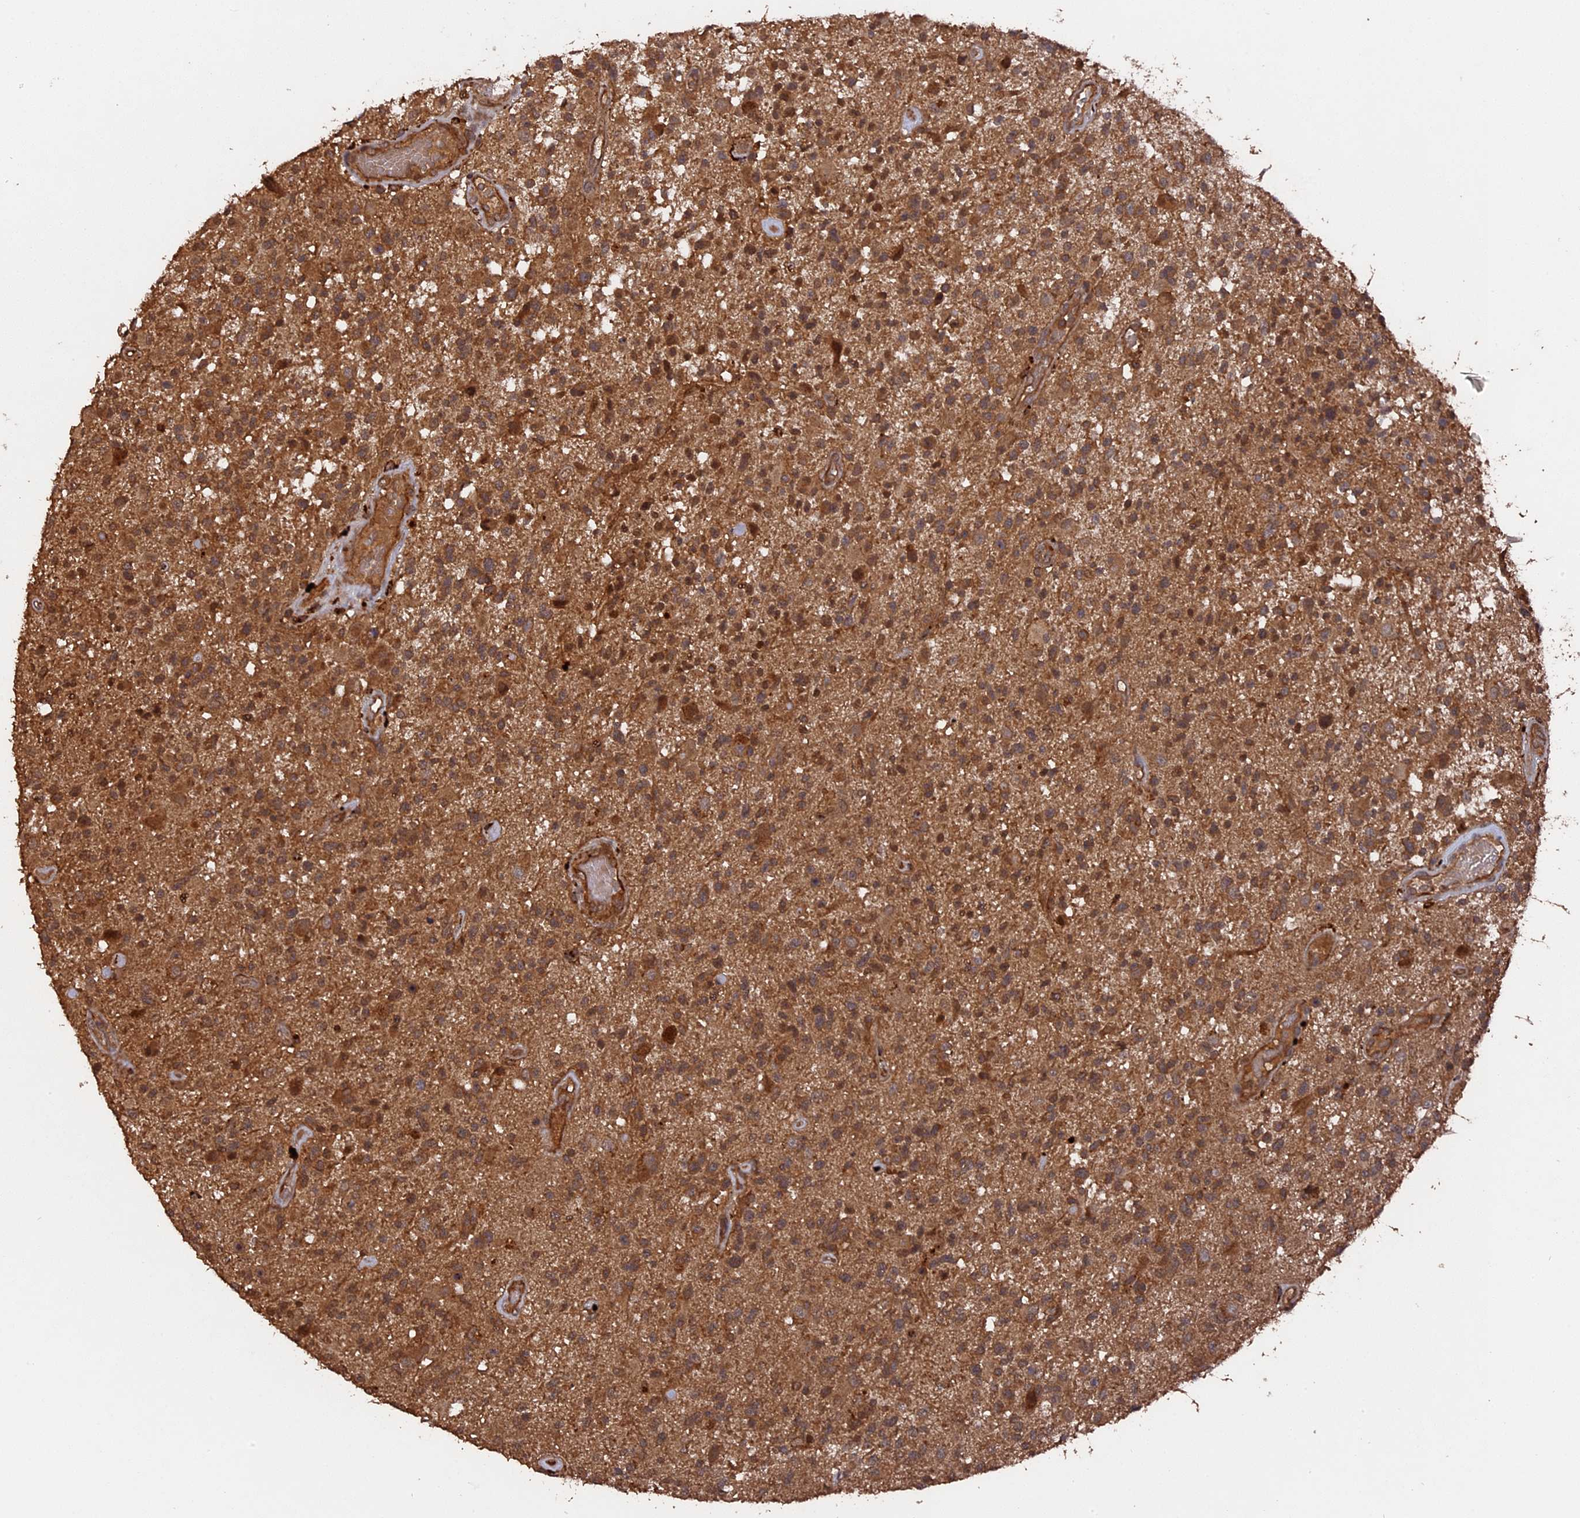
{"staining": {"intensity": "moderate", "quantity": ">75%", "location": "cytoplasmic/membranous"}, "tissue": "glioma", "cell_type": "Tumor cells", "image_type": "cancer", "snomed": [{"axis": "morphology", "description": "Glioma, malignant, High grade"}, {"axis": "morphology", "description": "Glioblastoma, NOS"}, {"axis": "topography", "description": "Brain"}], "caption": "A brown stain highlights moderate cytoplasmic/membranous expression of a protein in human glioma tumor cells.", "gene": "TELO2", "patient": {"sex": "male", "age": 60}}